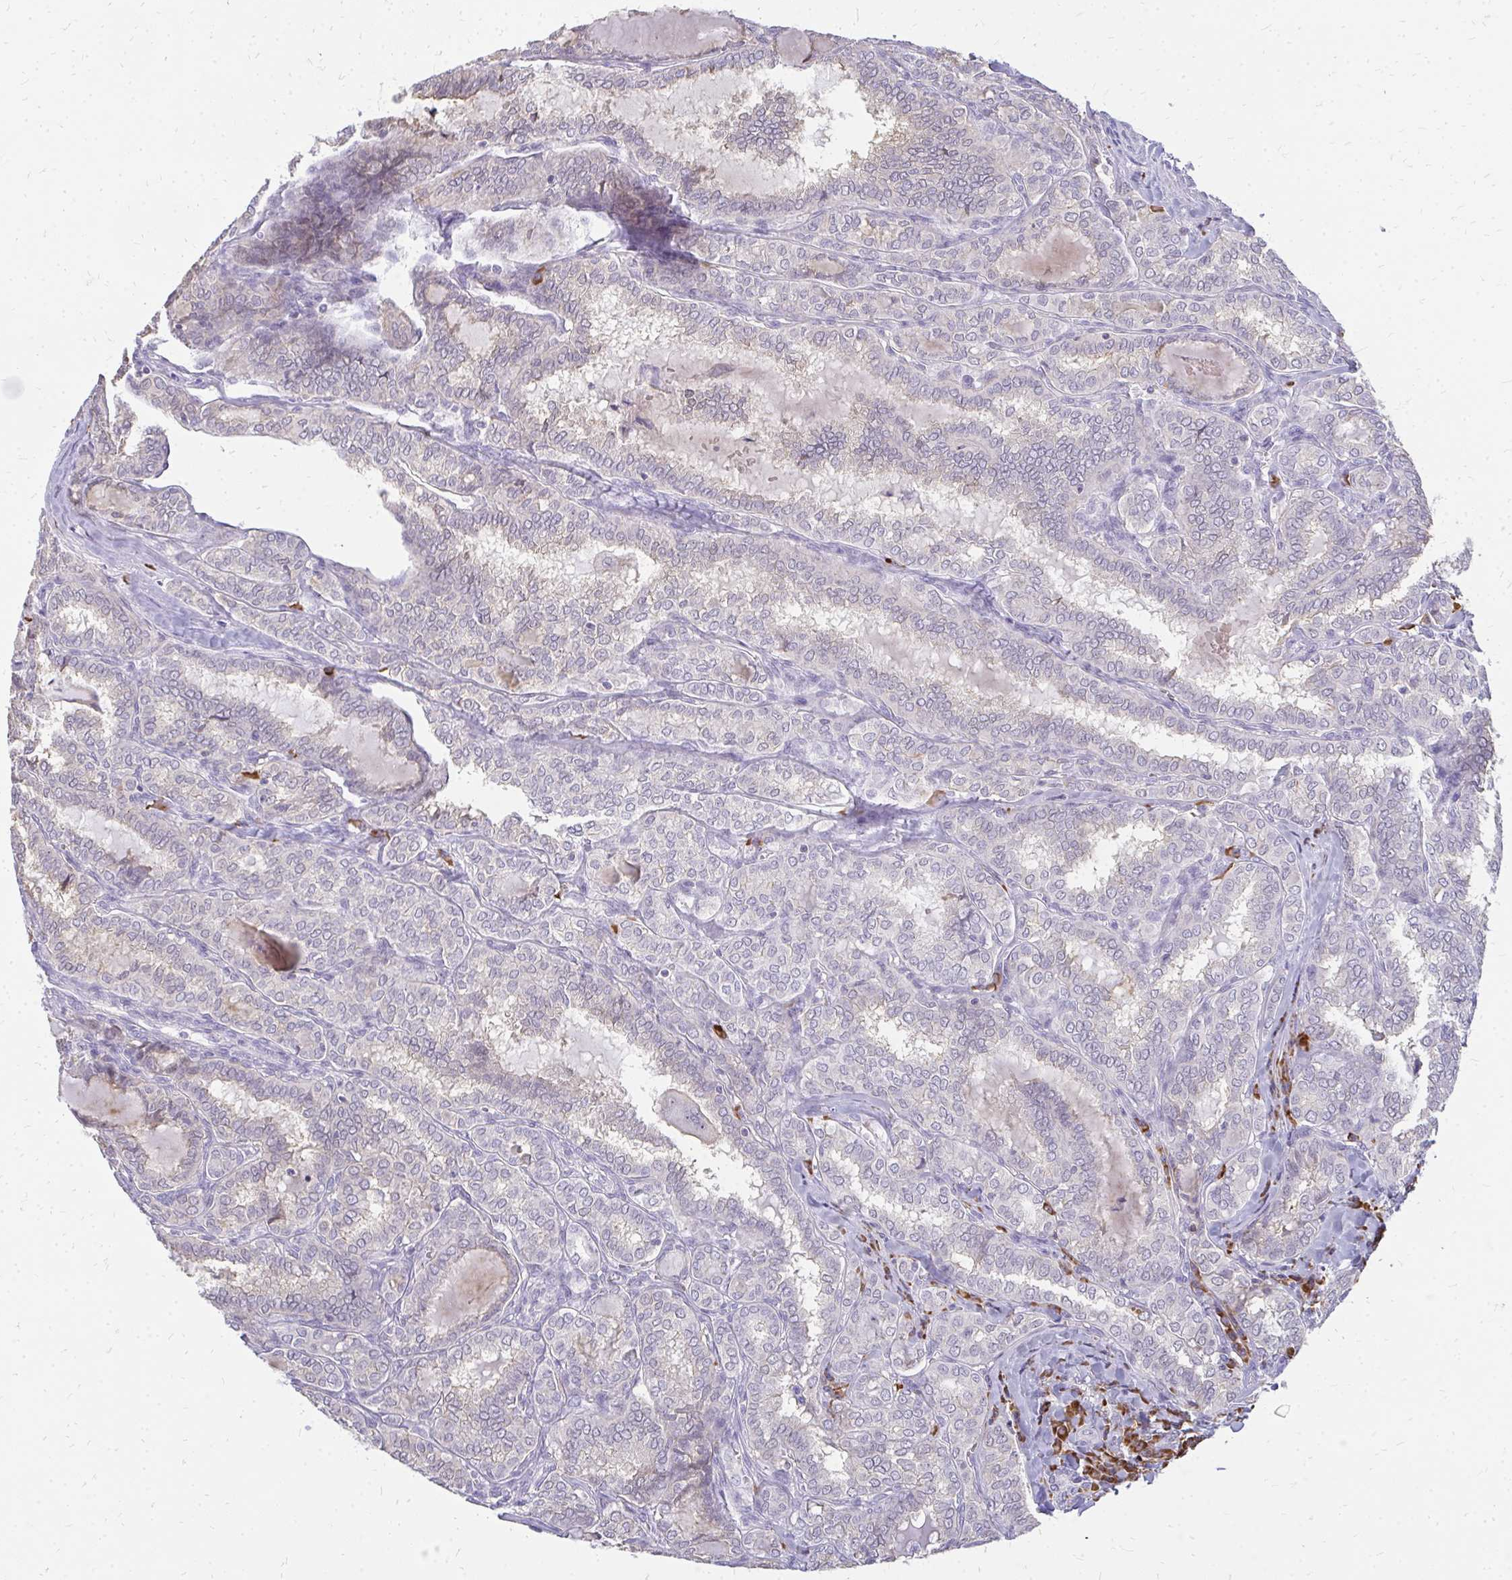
{"staining": {"intensity": "negative", "quantity": "none", "location": "none"}, "tissue": "thyroid cancer", "cell_type": "Tumor cells", "image_type": "cancer", "snomed": [{"axis": "morphology", "description": "Papillary adenocarcinoma, NOS"}, {"axis": "topography", "description": "Thyroid gland"}], "caption": "An image of thyroid papillary adenocarcinoma stained for a protein exhibits no brown staining in tumor cells.", "gene": "FAM9A", "patient": {"sex": "female", "age": 30}}